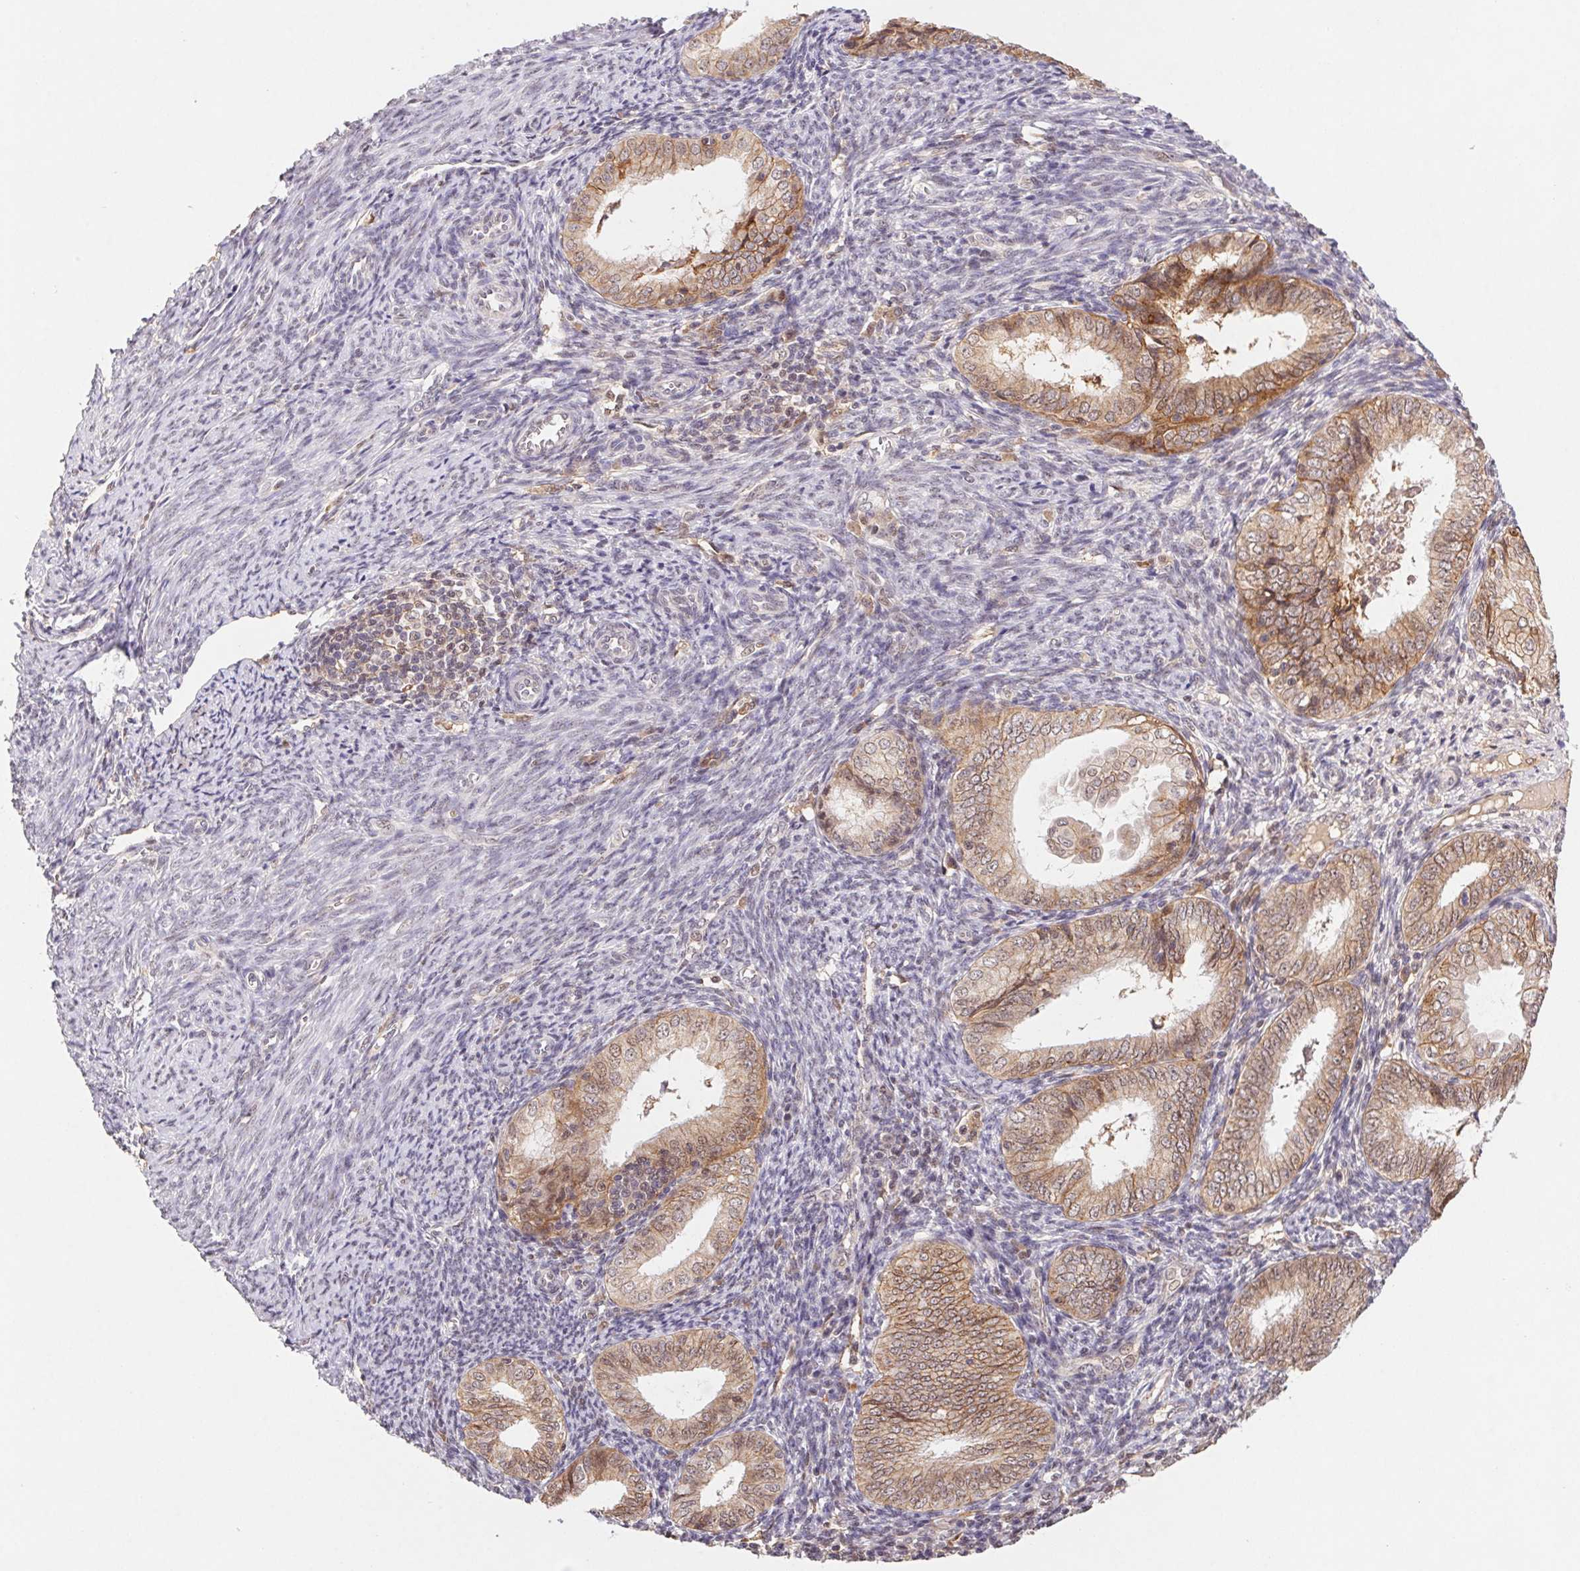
{"staining": {"intensity": "weak", "quantity": ">75%", "location": "cytoplasmic/membranous,nuclear"}, "tissue": "endometrial cancer", "cell_type": "Tumor cells", "image_type": "cancer", "snomed": [{"axis": "morphology", "description": "Adenocarcinoma, NOS"}, {"axis": "topography", "description": "Endometrium"}], "caption": "DAB (3,3'-diaminobenzidine) immunohistochemical staining of endometrial adenocarcinoma exhibits weak cytoplasmic/membranous and nuclear protein positivity in about >75% of tumor cells.", "gene": "SLC52A2", "patient": {"sex": "female", "age": 55}}